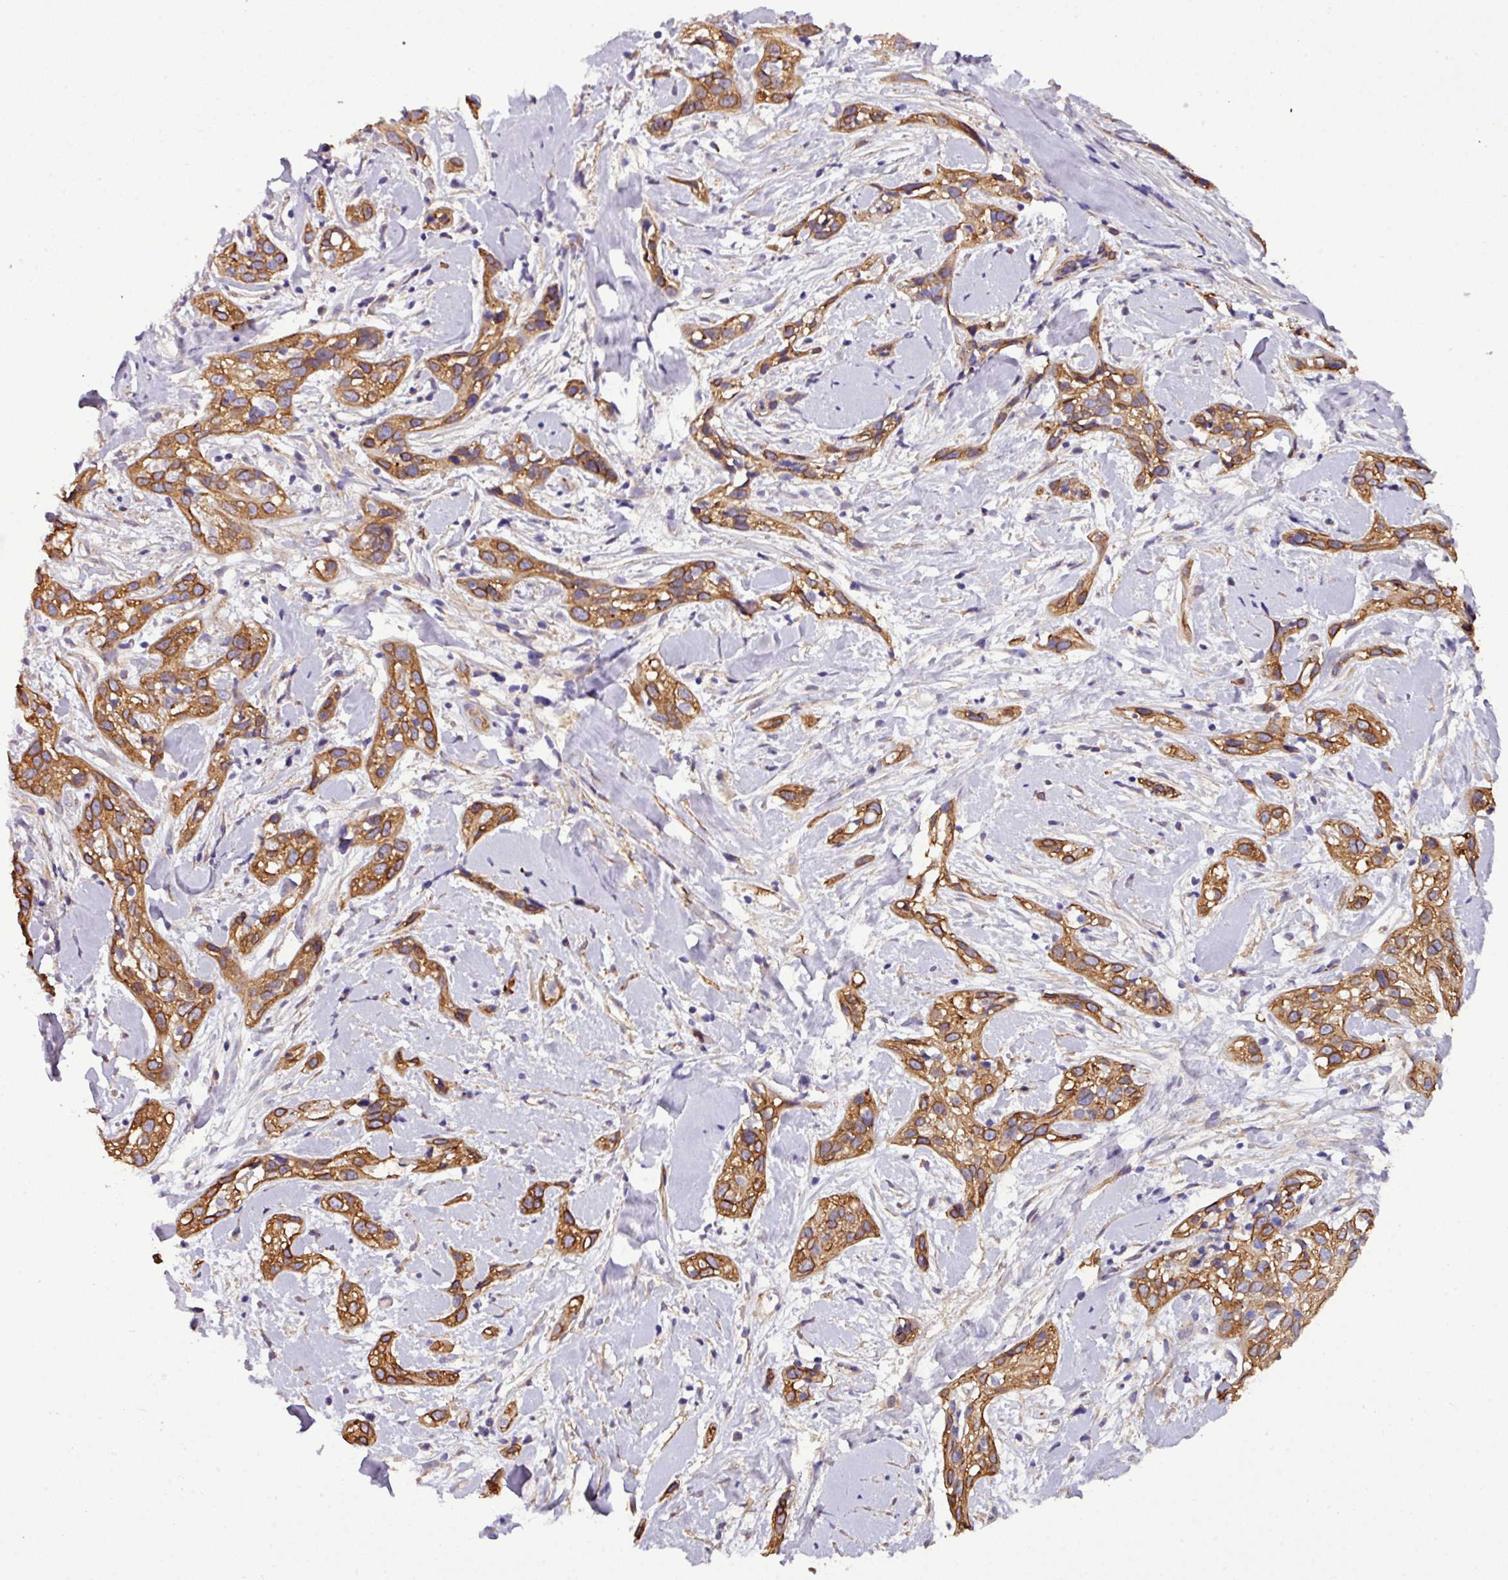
{"staining": {"intensity": "strong", "quantity": ">75%", "location": "cytoplasmic/membranous"}, "tissue": "skin cancer", "cell_type": "Tumor cells", "image_type": "cancer", "snomed": [{"axis": "morphology", "description": "Squamous cell carcinoma, NOS"}, {"axis": "topography", "description": "Skin"}], "caption": "This is a histology image of immunohistochemistry staining of skin cancer (squamous cell carcinoma), which shows strong expression in the cytoplasmic/membranous of tumor cells.", "gene": "PARD6A", "patient": {"sex": "male", "age": 82}}